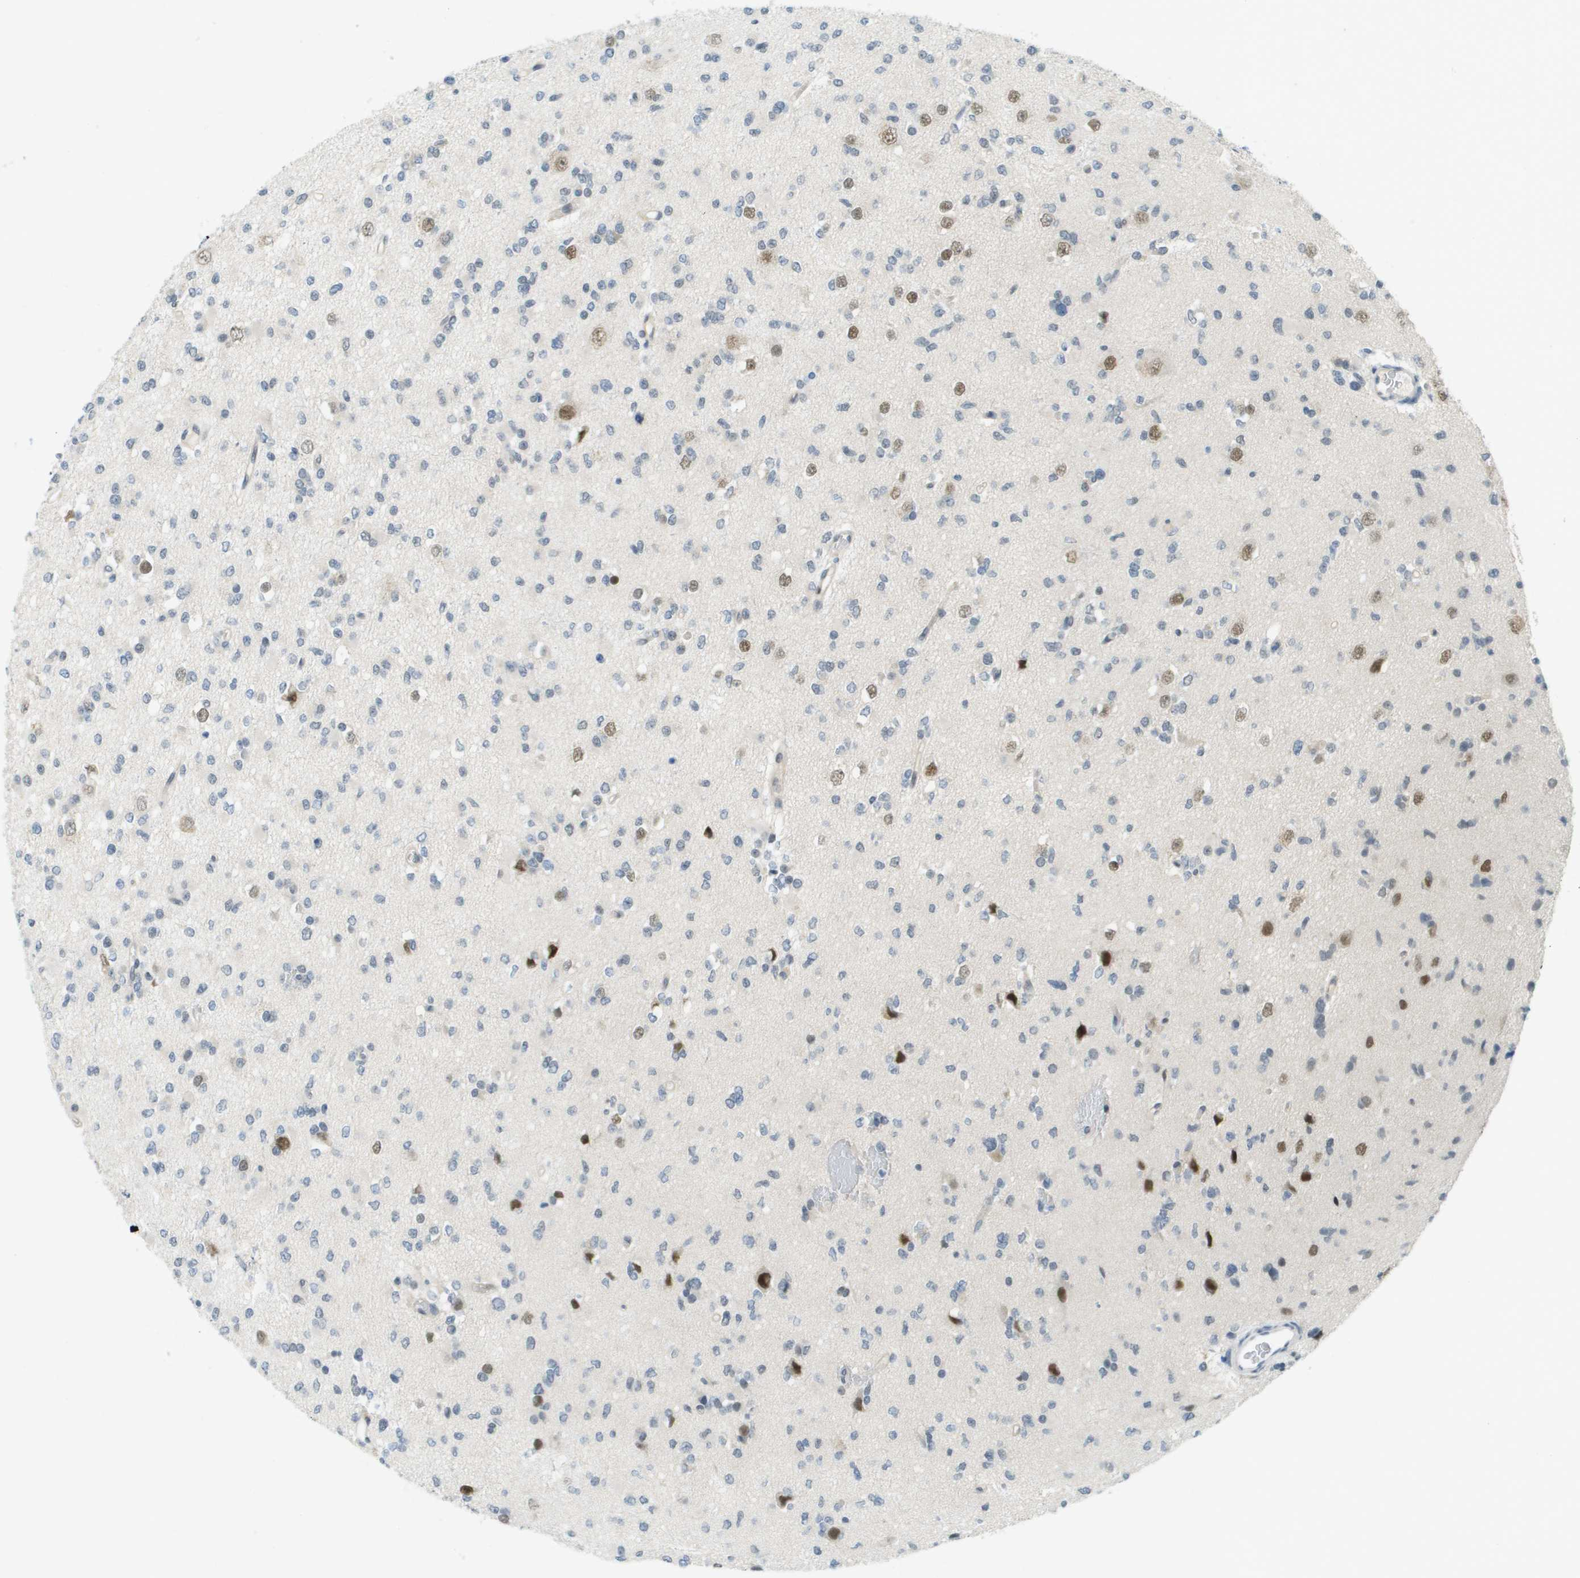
{"staining": {"intensity": "moderate", "quantity": "<25%", "location": "nuclear"}, "tissue": "glioma", "cell_type": "Tumor cells", "image_type": "cancer", "snomed": [{"axis": "morphology", "description": "Glioma, malignant, Low grade"}, {"axis": "topography", "description": "Brain"}], "caption": "Moderate nuclear staining for a protein is appreciated in about <25% of tumor cells of low-grade glioma (malignant) using immunohistochemistry.", "gene": "ARID1B", "patient": {"sex": "female", "age": 22}}